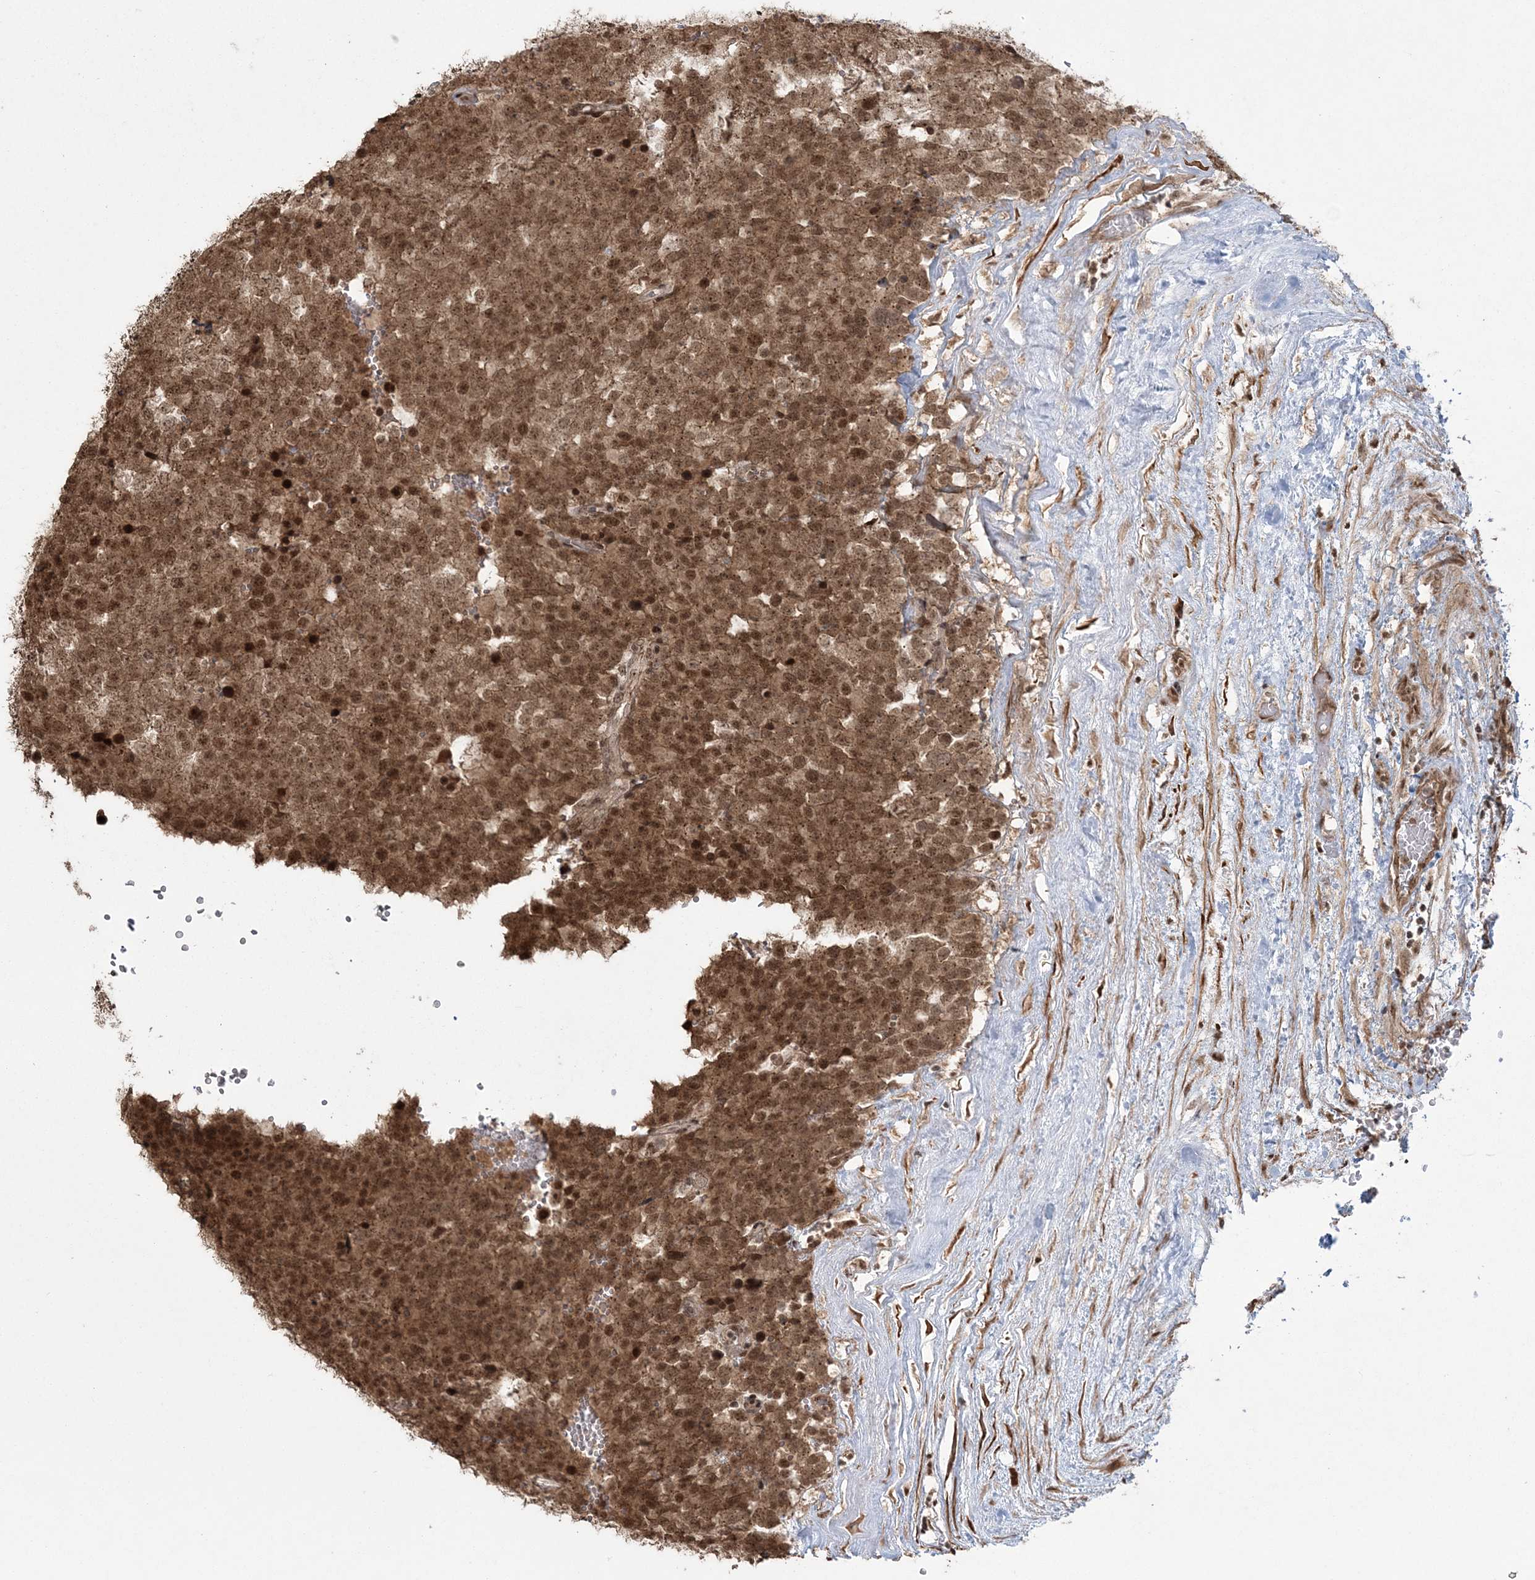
{"staining": {"intensity": "moderate", "quantity": ">75%", "location": "cytoplasmic/membranous,nuclear"}, "tissue": "testis cancer", "cell_type": "Tumor cells", "image_type": "cancer", "snomed": [{"axis": "morphology", "description": "Seminoma, NOS"}, {"axis": "topography", "description": "Testis"}], "caption": "Immunohistochemical staining of testis seminoma reveals moderate cytoplasmic/membranous and nuclear protein expression in approximately >75% of tumor cells. The staining was performed using DAB (3,3'-diaminobenzidine), with brown indicating positive protein expression. Nuclei are stained blue with hematoxylin.", "gene": "EPB41L4A", "patient": {"sex": "male", "age": 71}}